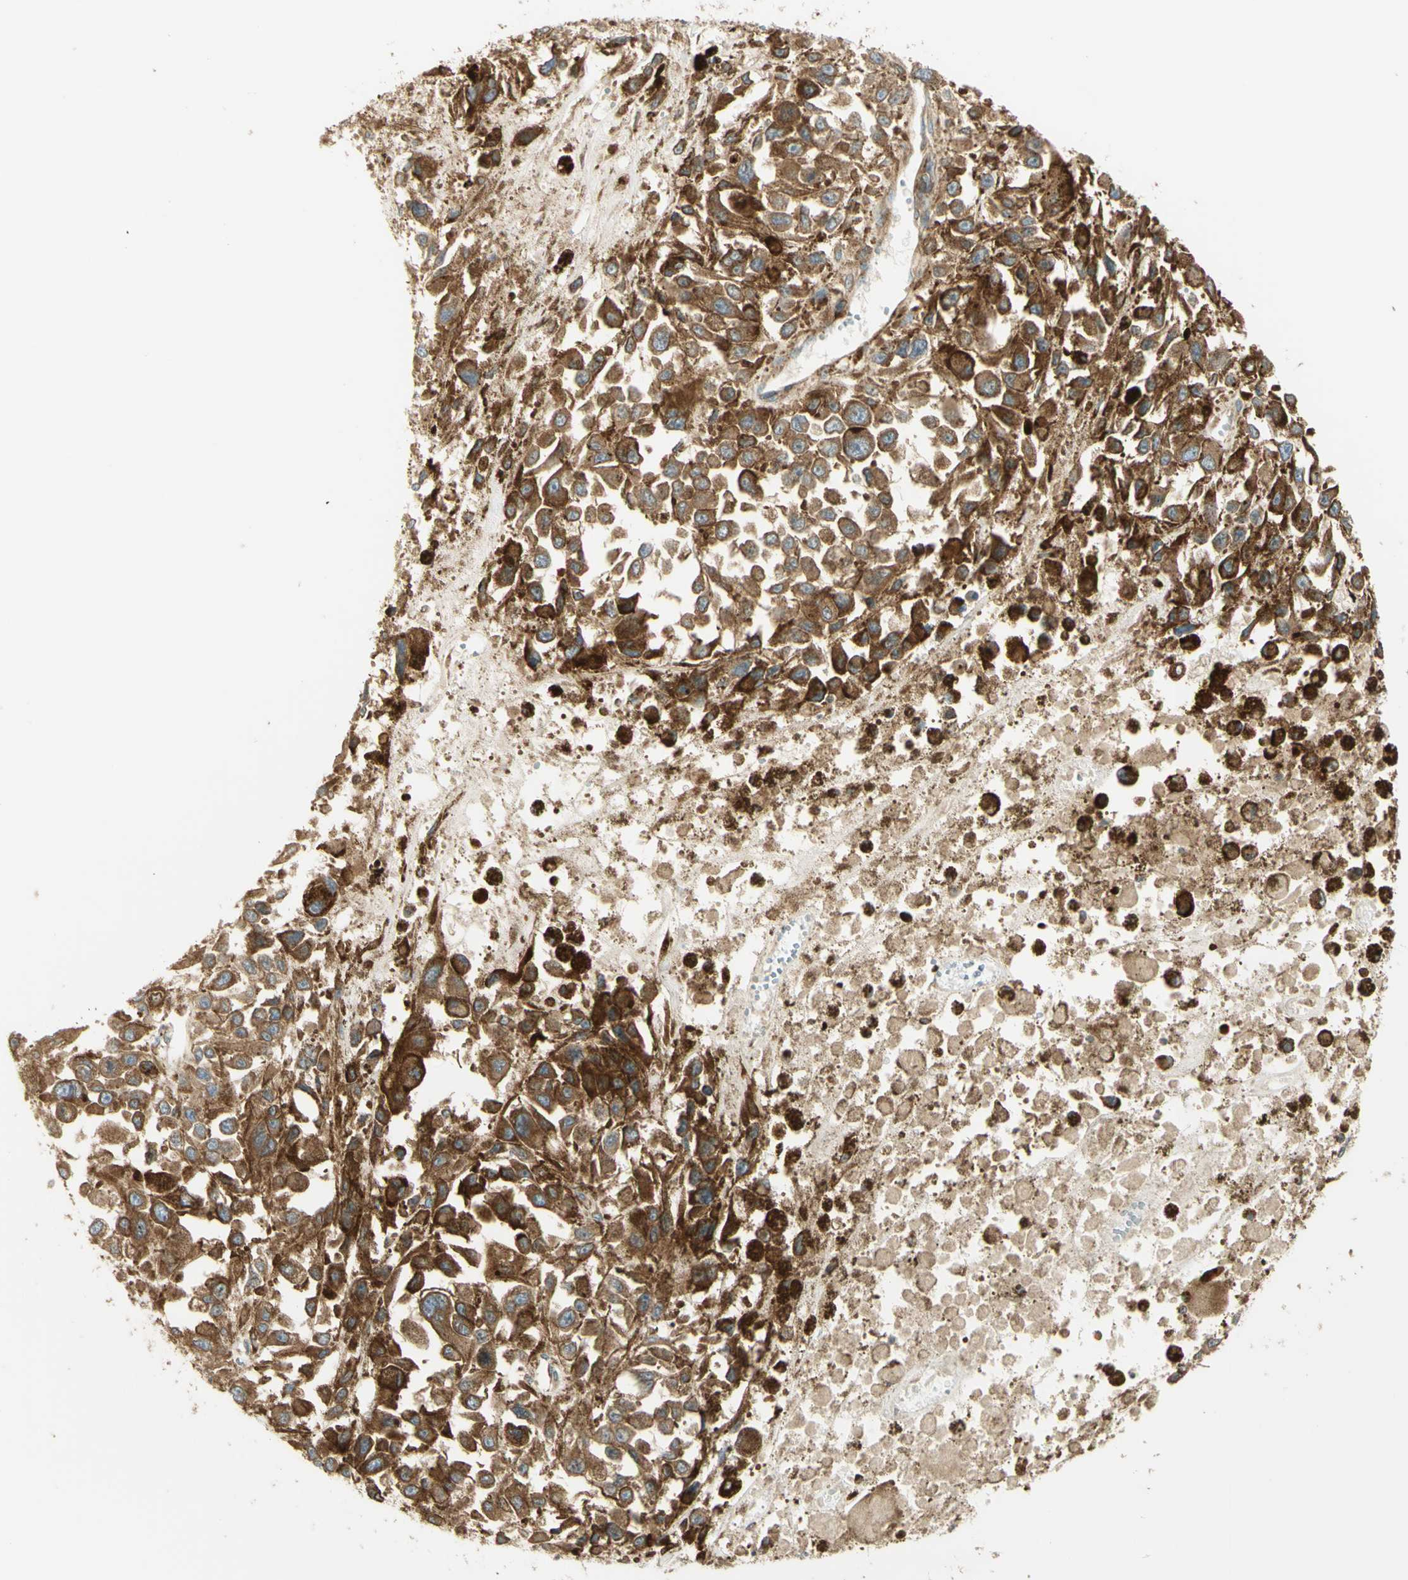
{"staining": {"intensity": "strong", "quantity": ">75%", "location": "cytoplasmic/membranous"}, "tissue": "melanoma", "cell_type": "Tumor cells", "image_type": "cancer", "snomed": [{"axis": "morphology", "description": "Malignant melanoma, Metastatic site"}, {"axis": "topography", "description": "Lymph node"}], "caption": "Protein staining exhibits strong cytoplasmic/membranous expression in about >75% of tumor cells in malignant melanoma (metastatic site). (Brightfield microscopy of DAB IHC at high magnification).", "gene": "MANF", "patient": {"sex": "male", "age": 59}}